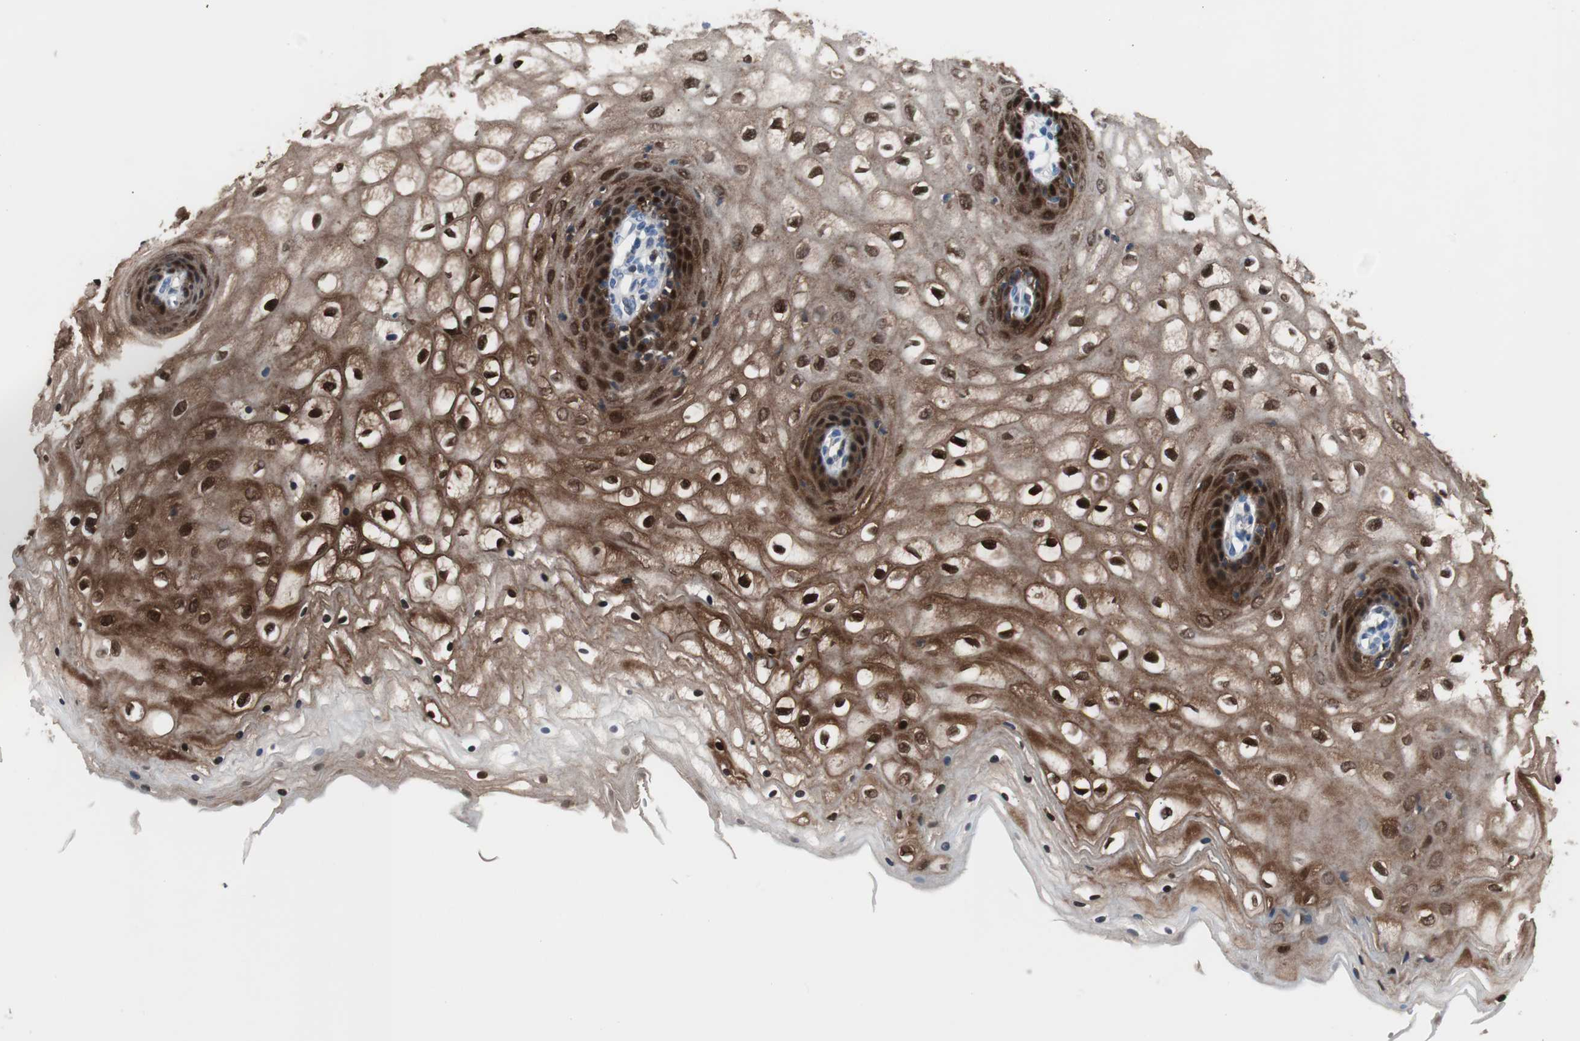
{"staining": {"intensity": "strong", "quantity": ">75%", "location": "cytoplasmic/membranous,nuclear"}, "tissue": "vagina", "cell_type": "Squamous epithelial cells", "image_type": "normal", "snomed": [{"axis": "morphology", "description": "Normal tissue, NOS"}, {"axis": "topography", "description": "Vagina"}], "caption": "Squamous epithelial cells show strong cytoplasmic/membranous,nuclear expression in about >75% of cells in benign vagina. The staining was performed using DAB (3,3'-diaminobenzidine), with brown indicating positive protein expression. Nuclei are stained blue with hematoxylin.", "gene": "IL18", "patient": {"sex": "female", "age": 34}}